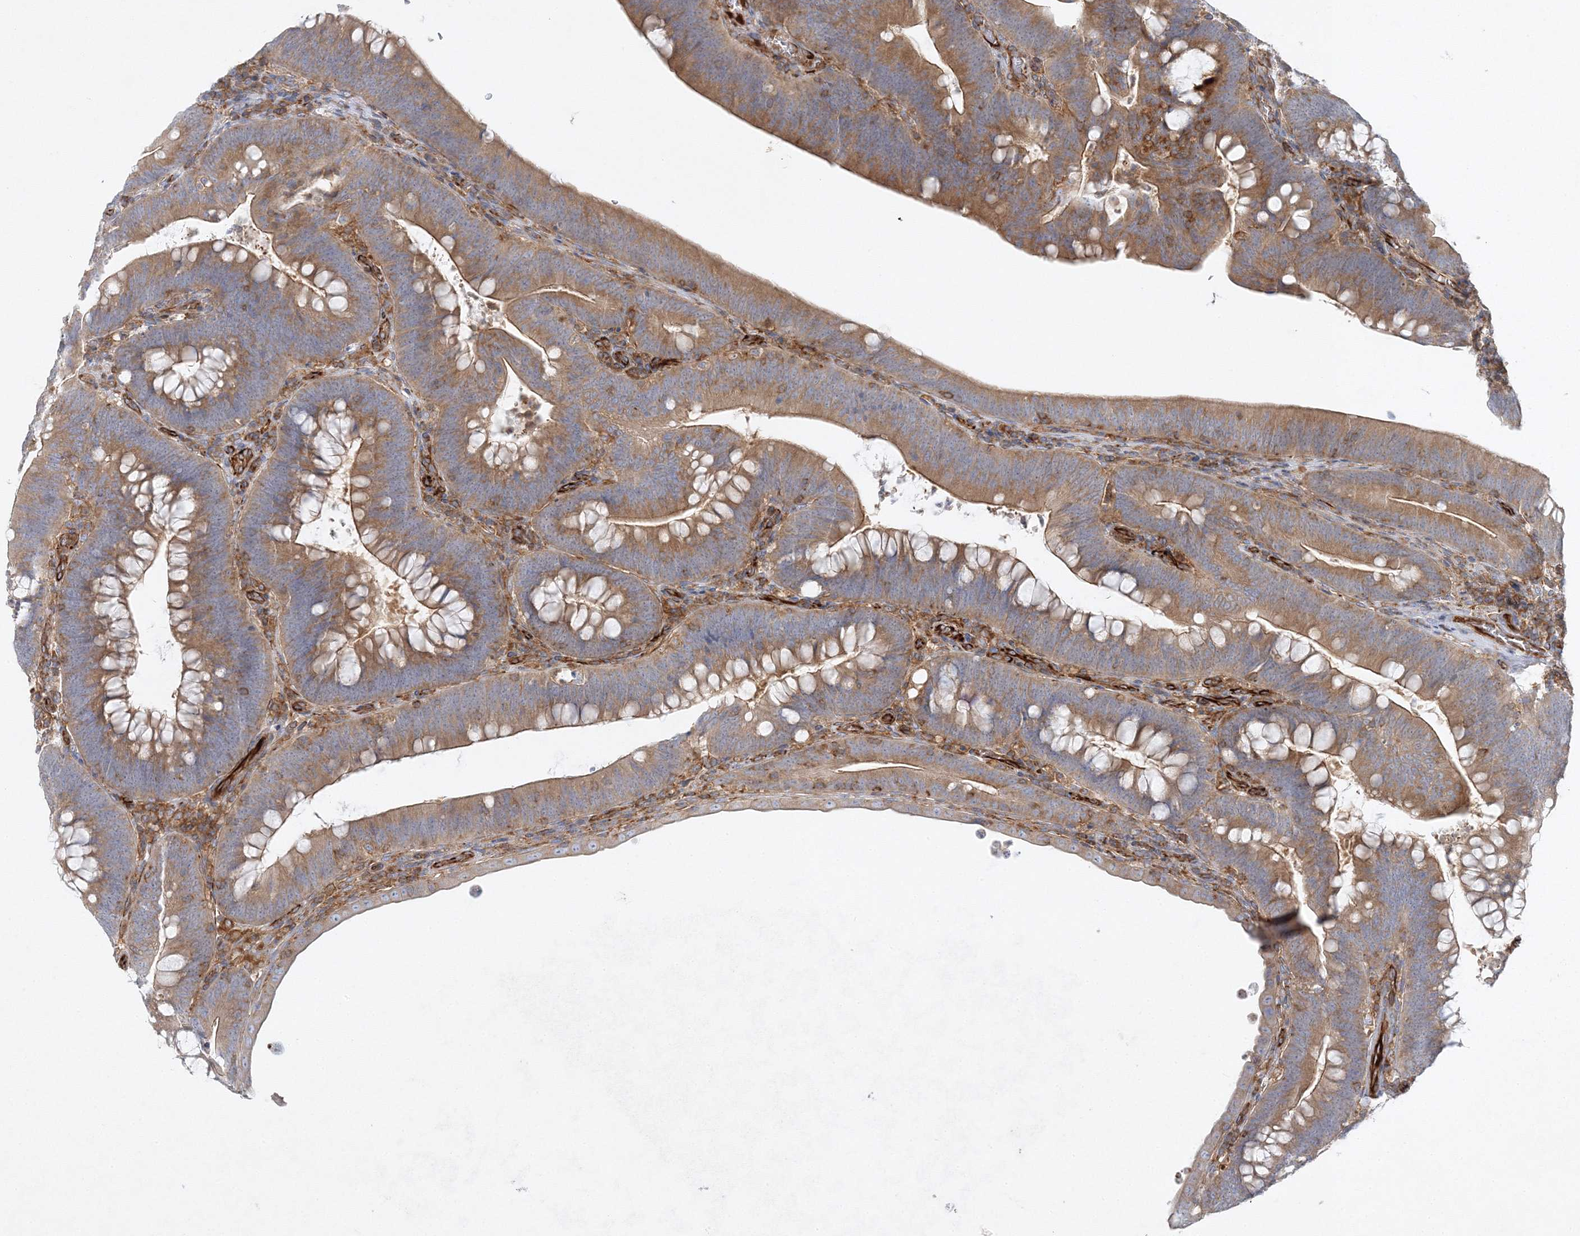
{"staining": {"intensity": "moderate", "quantity": ">75%", "location": "cytoplasmic/membranous"}, "tissue": "colorectal cancer", "cell_type": "Tumor cells", "image_type": "cancer", "snomed": [{"axis": "morphology", "description": "Normal tissue, NOS"}, {"axis": "topography", "description": "Colon"}], "caption": "Protein analysis of colorectal cancer tissue reveals moderate cytoplasmic/membranous positivity in about >75% of tumor cells. Nuclei are stained in blue.", "gene": "WDR37", "patient": {"sex": "female", "age": 82}}